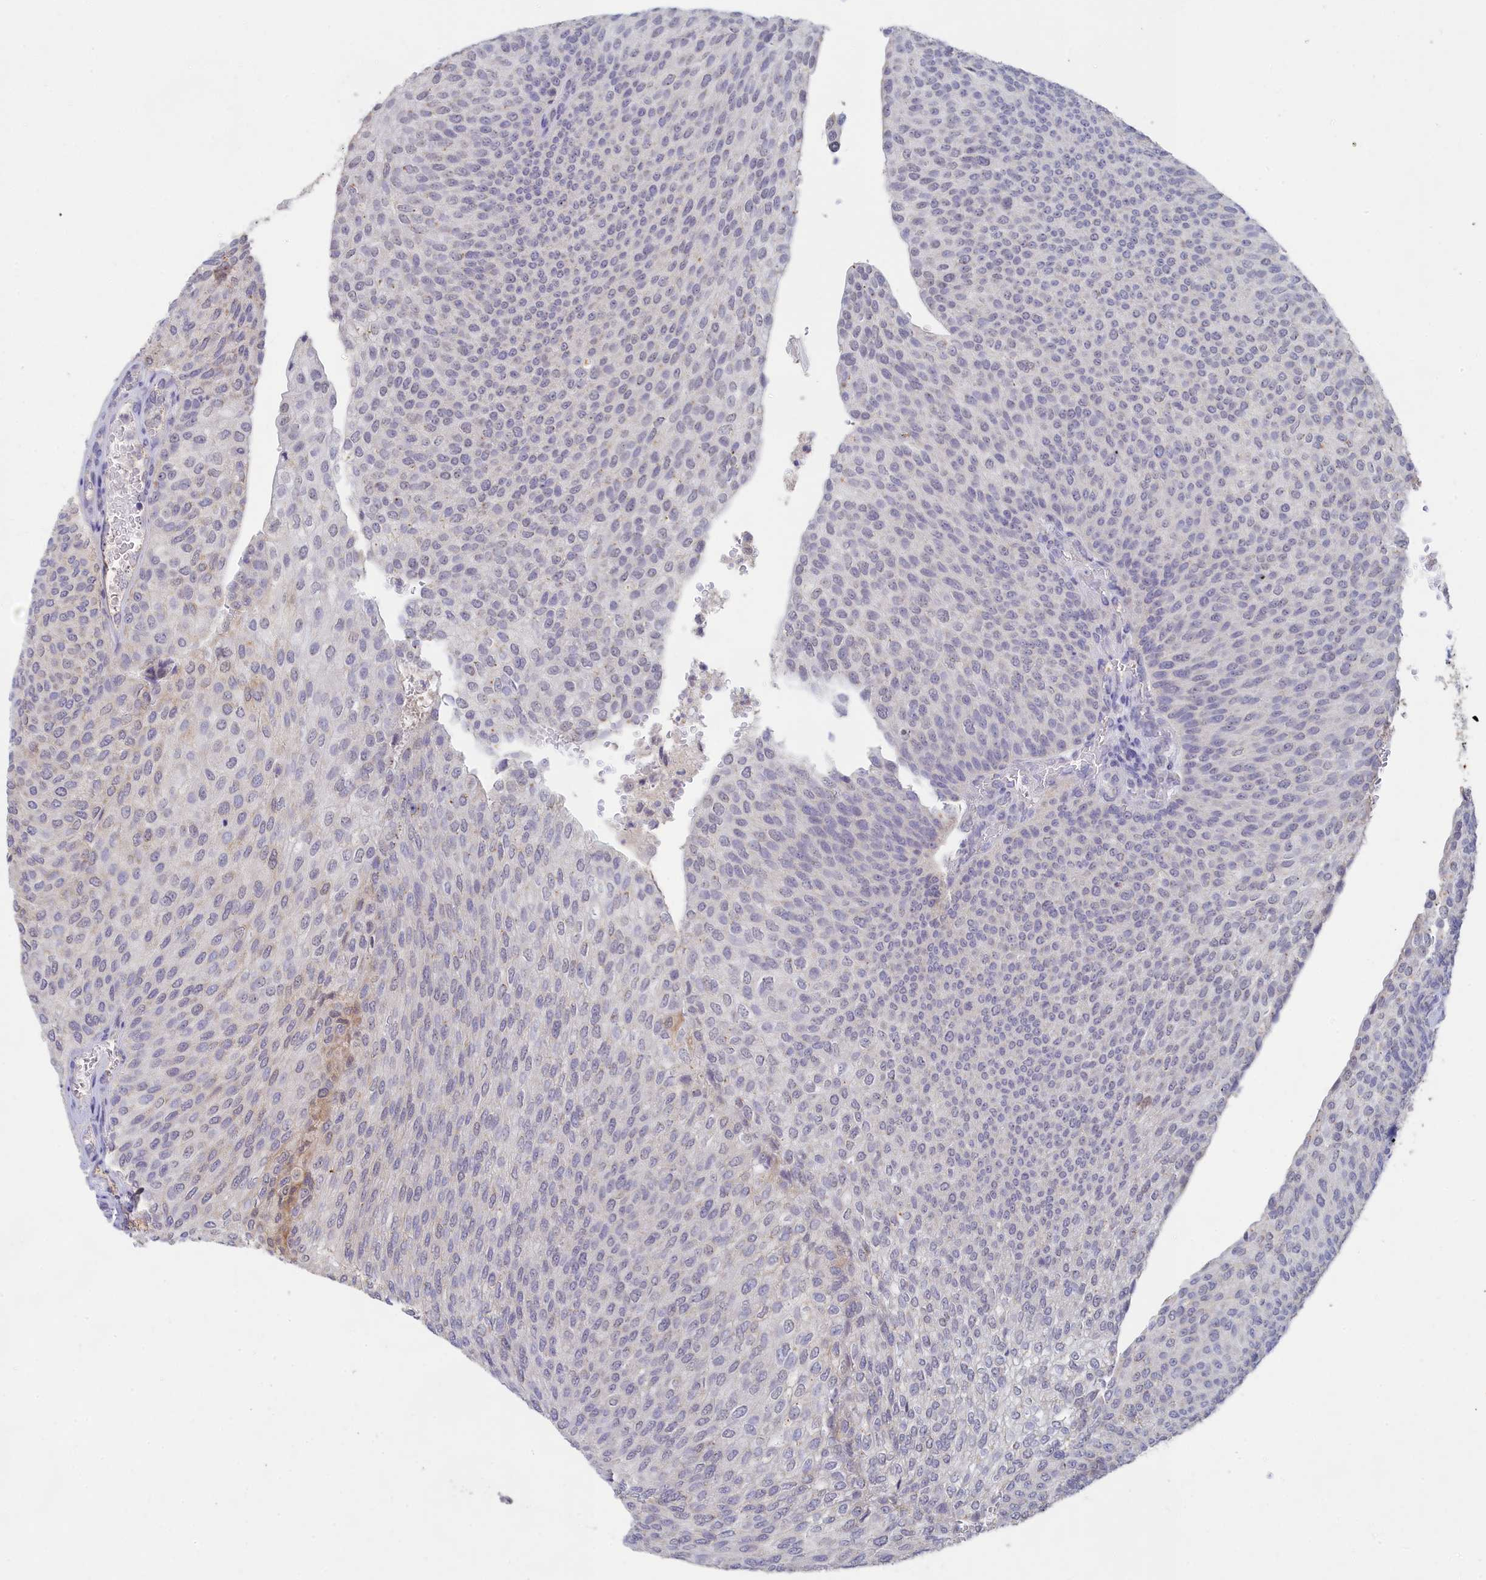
{"staining": {"intensity": "negative", "quantity": "none", "location": "none"}, "tissue": "urothelial cancer", "cell_type": "Tumor cells", "image_type": "cancer", "snomed": [{"axis": "morphology", "description": "Urothelial carcinoma, High grade"}, {"axis": "topography", "description": "Urinary bladder"}], "caption": "IHC micrograph of neoplastic tissue: human urothelial carcinoma (high-grade) stained with DAB reveals no significant protein positivity in tumor cells. (DAB immunohistochemistry (IHC) visualized using brightfield microscopy, high magnification).", "gene": "LRIF1", "patient": {"sex": "female", "age": 79}}